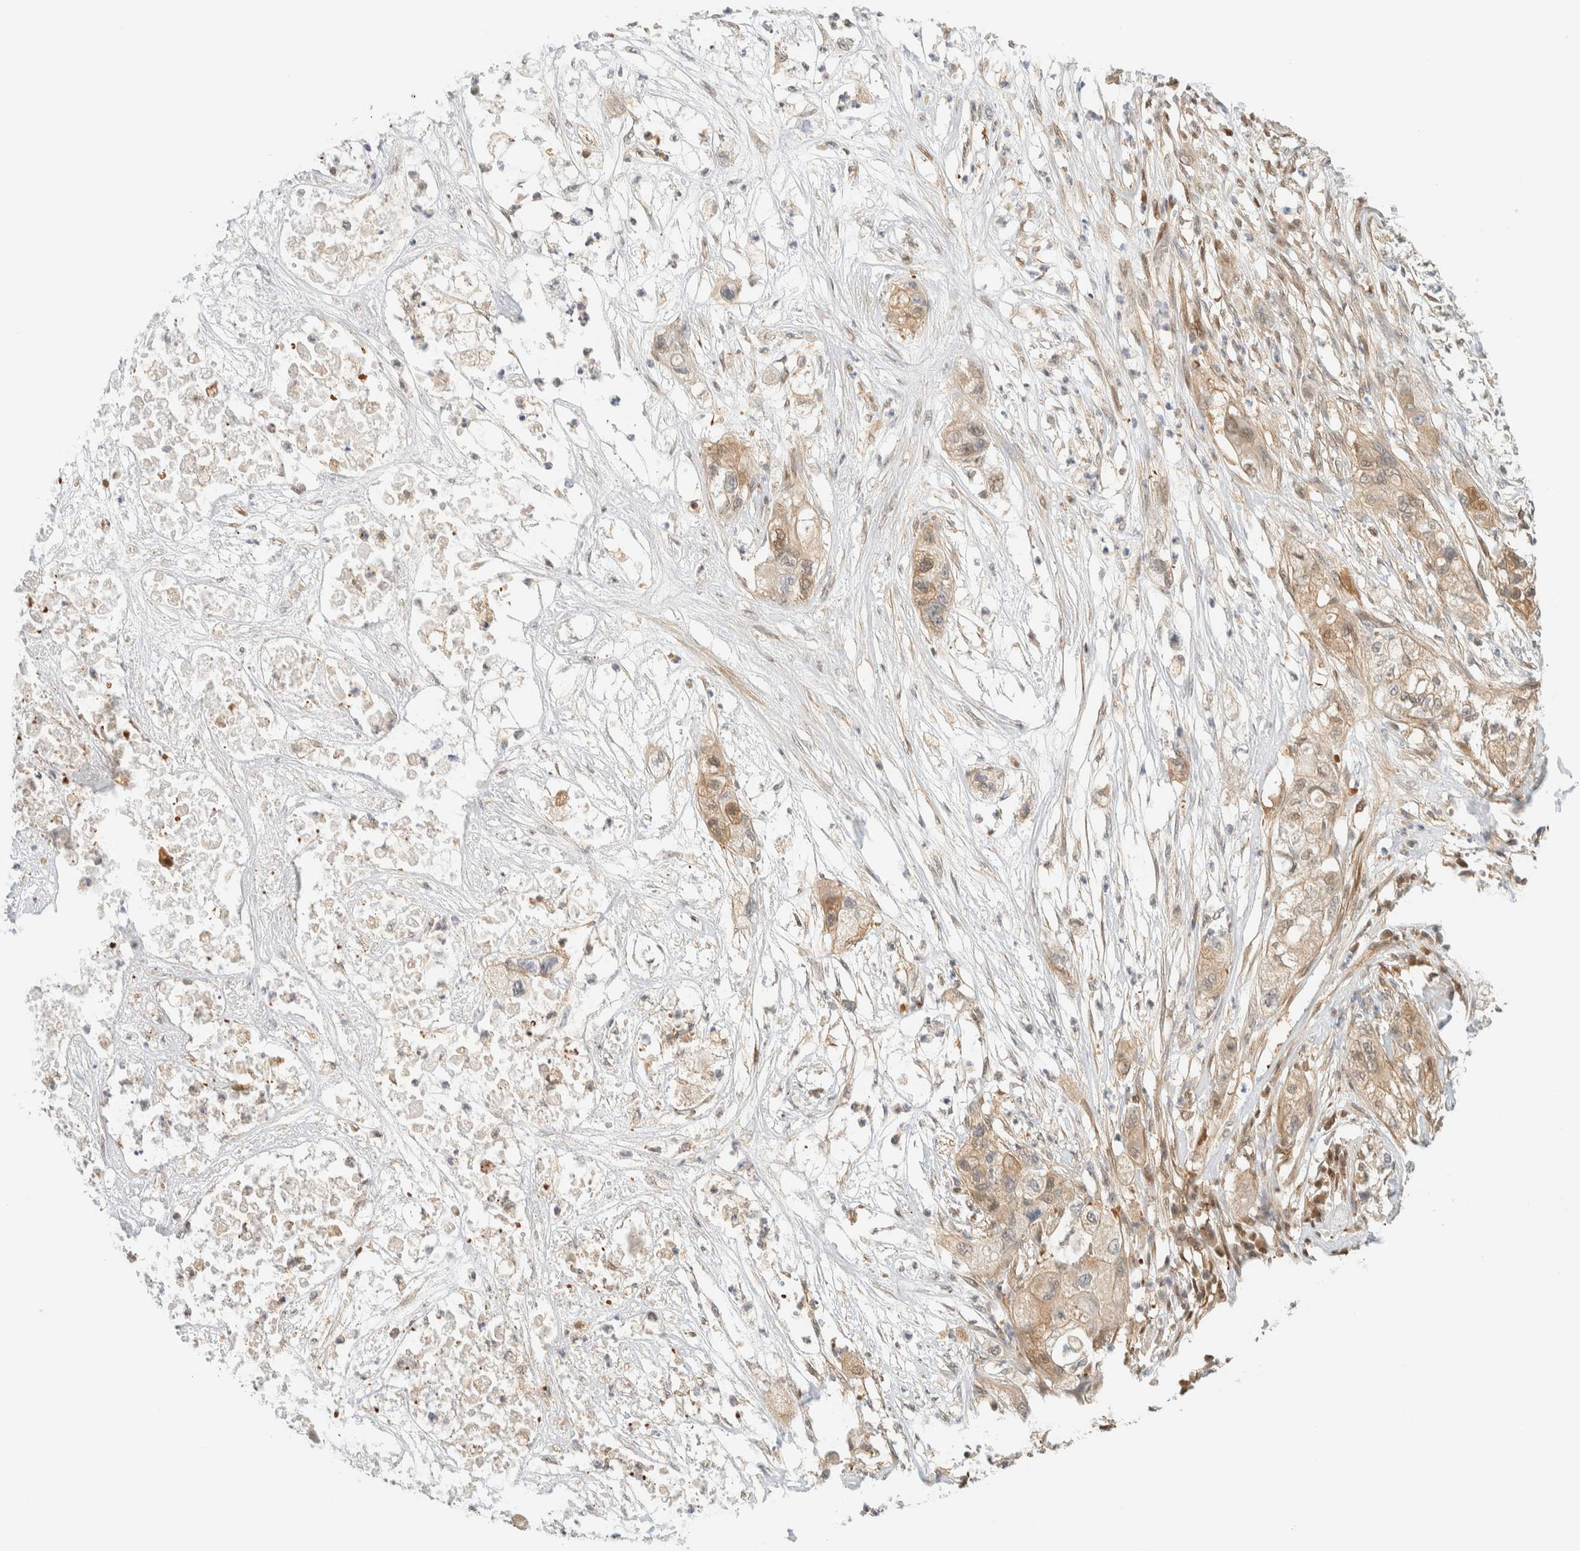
{"staining": {"intensity": "weak", "quantity": ">75%", "location": "cytoplasmic/membranous"}, "tissue": "pancreatic cancer", "cell_type": "Tumor cells", "image_type": "cancer", "snomed": [{"axis": "morphology", "description": "Adenocarcinoma, NOS"}, {"axis": "topography", "description": "Pancreas"}], "caption": "There is low levels of weak cytoplasmic/membranous expression in tumor cells of pancreatic cancer, as demonstrated by immunohistochemical staining (brown color).", "gene": "ZBTB37", "patient": {"sex": "female", "age": 78}}